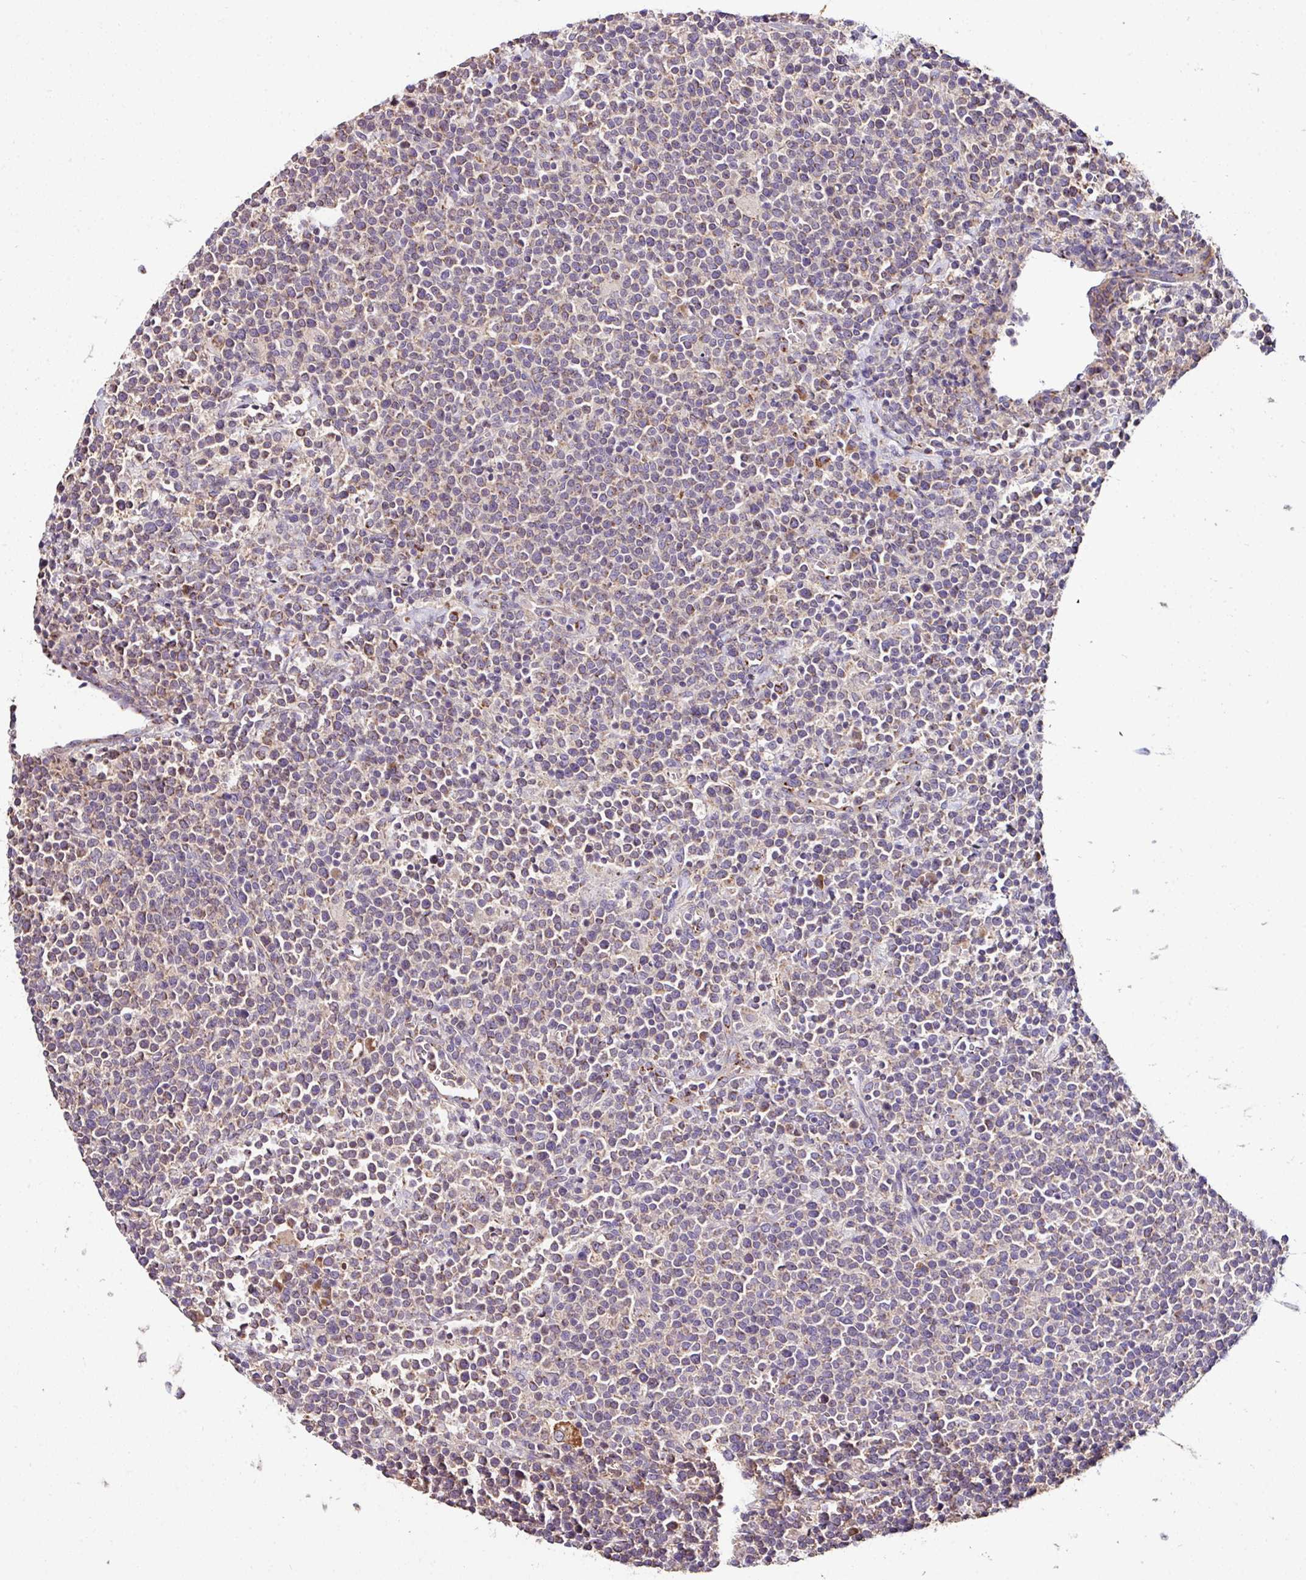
{"staining": {"intensity": "moderate", "quantity": "<25%", "location": "cytoplasmic/membranous"}, "tissue": "lymphoma", "cell_type": "Tumor cells", "image_type": "cancer", "snomed": [{"axis": "morphology", "description": "Malignant lymphoma, non-Hodgkin's type, High grade"}, {"axis": "topography", "description": "Lymph node"}], "caption": "Lymphoma stained with a protein marker exhibits moderate staining in tumor cells.", "gene": "CPD", "patient": {"sex": "male", "age": 61}}